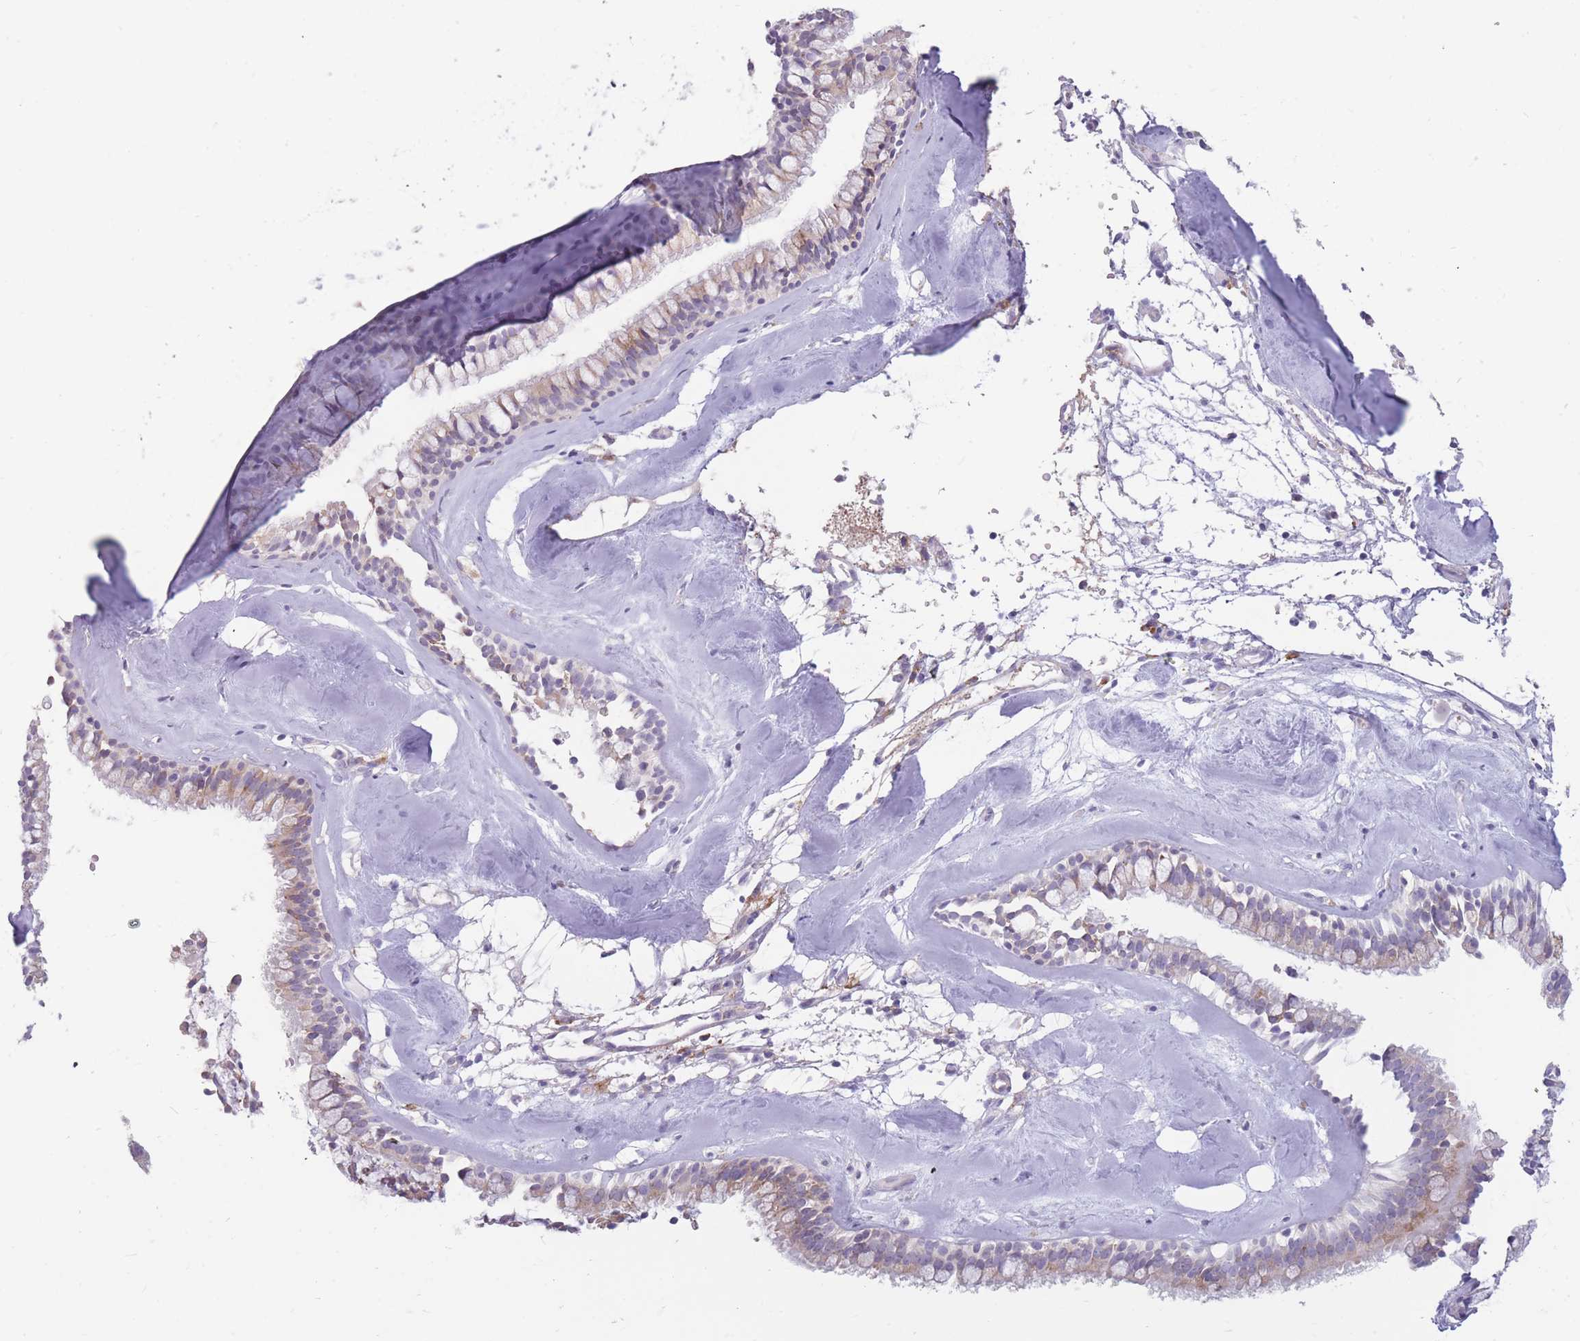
{"staining": {"intensity": "moderate", "quantity": "<25%", "location": "cytoplasmic/membranous"}, "tissue": "nasopharynx", "cell_type": "Respiratory epithelial cells", "image_type": "normal", "snomed": [{"axis": "morphology", "description": "Normal tissue, NOS"}, {"axis": "topography", "description": "Nasopharynx"}], "caption": "Unremarkable nasopharynx displays moderate cytoplasmic/membranous staining in about <25% of respiratory epithelial cells (DAB (3,3'-diaminobenzidine) IHC with brightfield microscopy, high magnification)..", "gene": "TRAPPC5", "patient": {"sex": "male", "age": 65}}